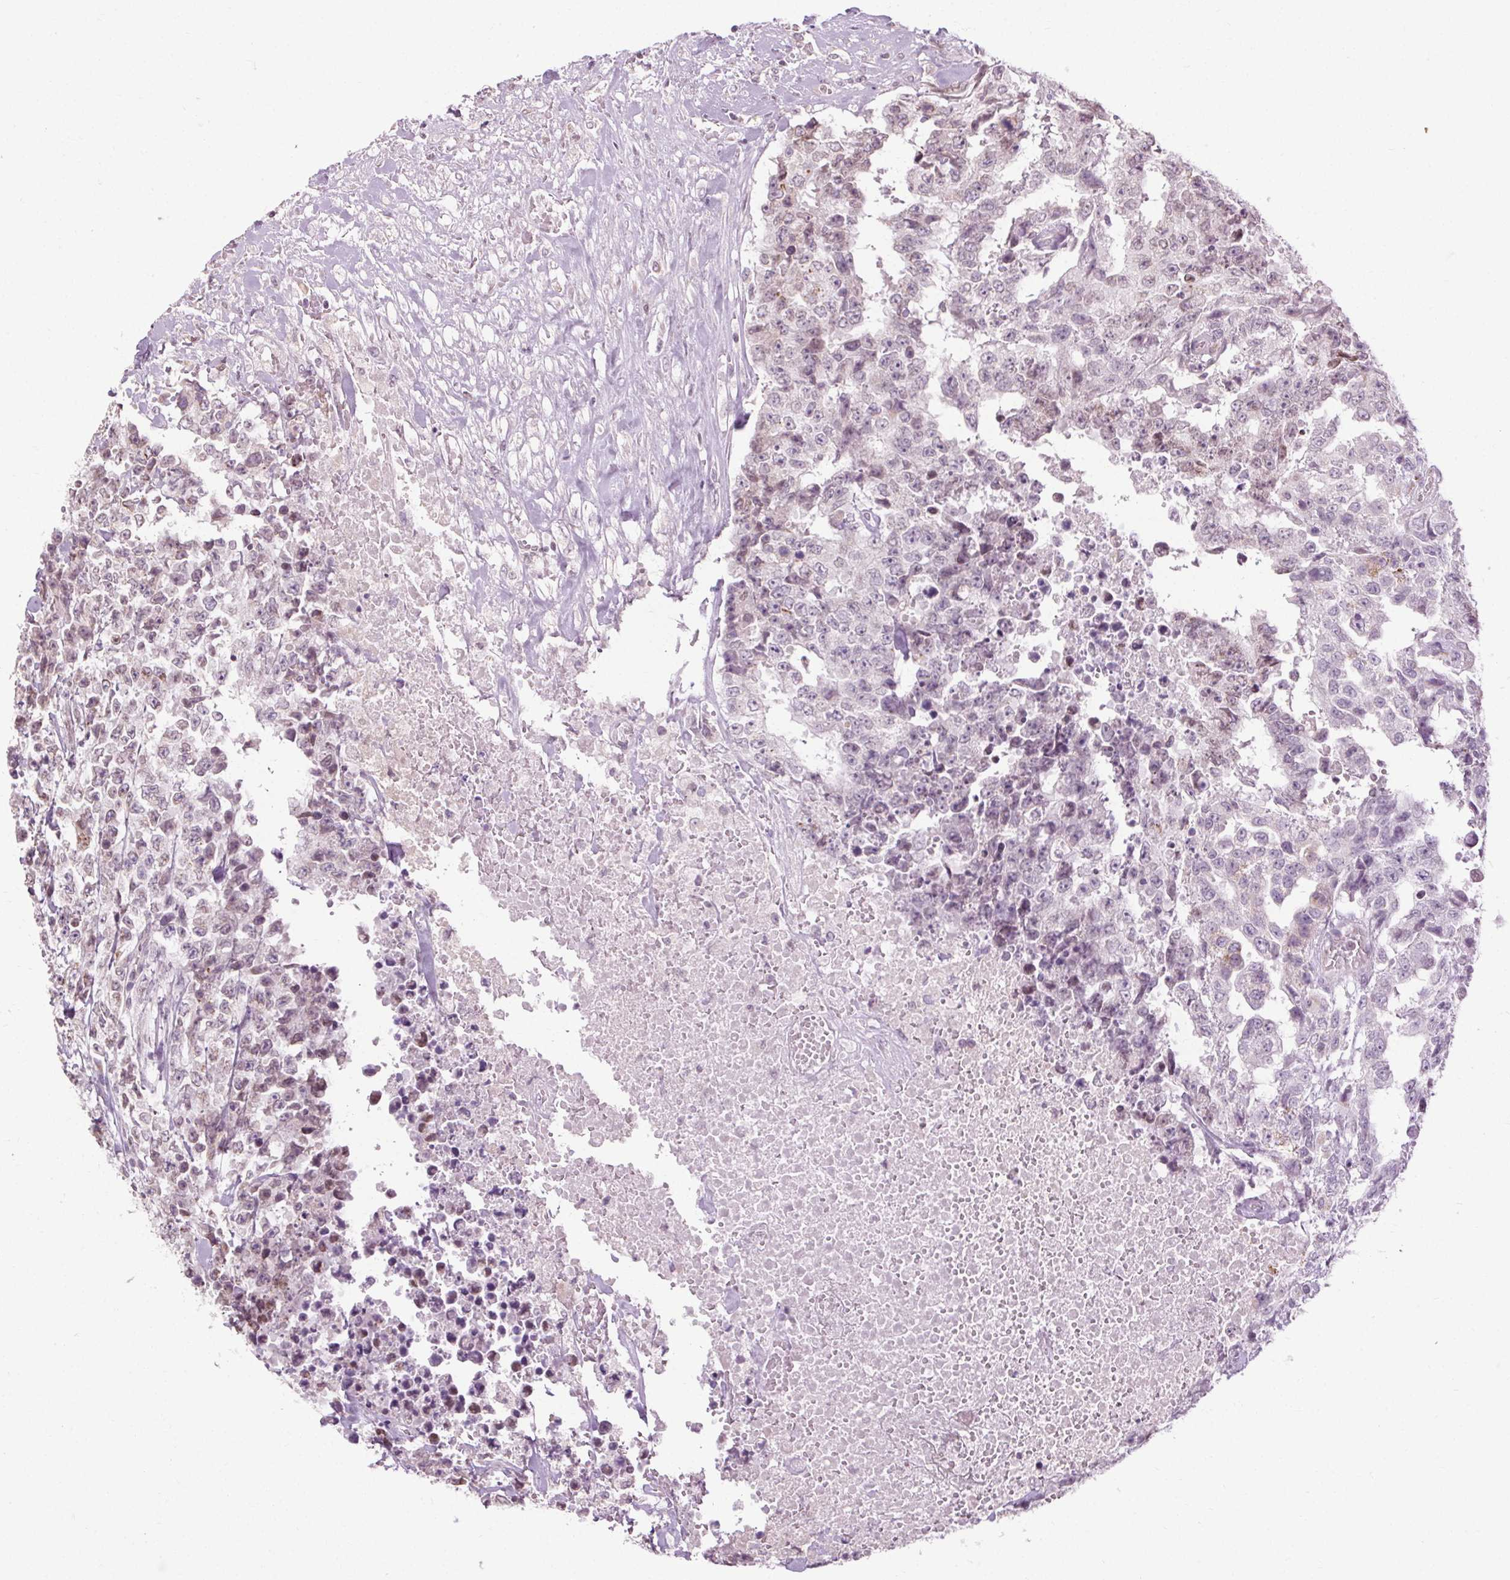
{"staining": {"intensity": "weak", "quantity": "<25%", "location": "nuclear"}, "tissue": "testis cancer", "cell_type": "Tumor cells", "image_type": "cancer", "snomed": [{"axis": "morphology", "description": "Carcinoma, Embryonal, NOS"}, {"axis": "topography", "description": "Testis"}], "caption": "IHC image of human testis cancer stained for a protein (brown), which shows no expression in tumor cells.", "gene": "LFNG", "patient": {"sex": "male", "age": 24}}